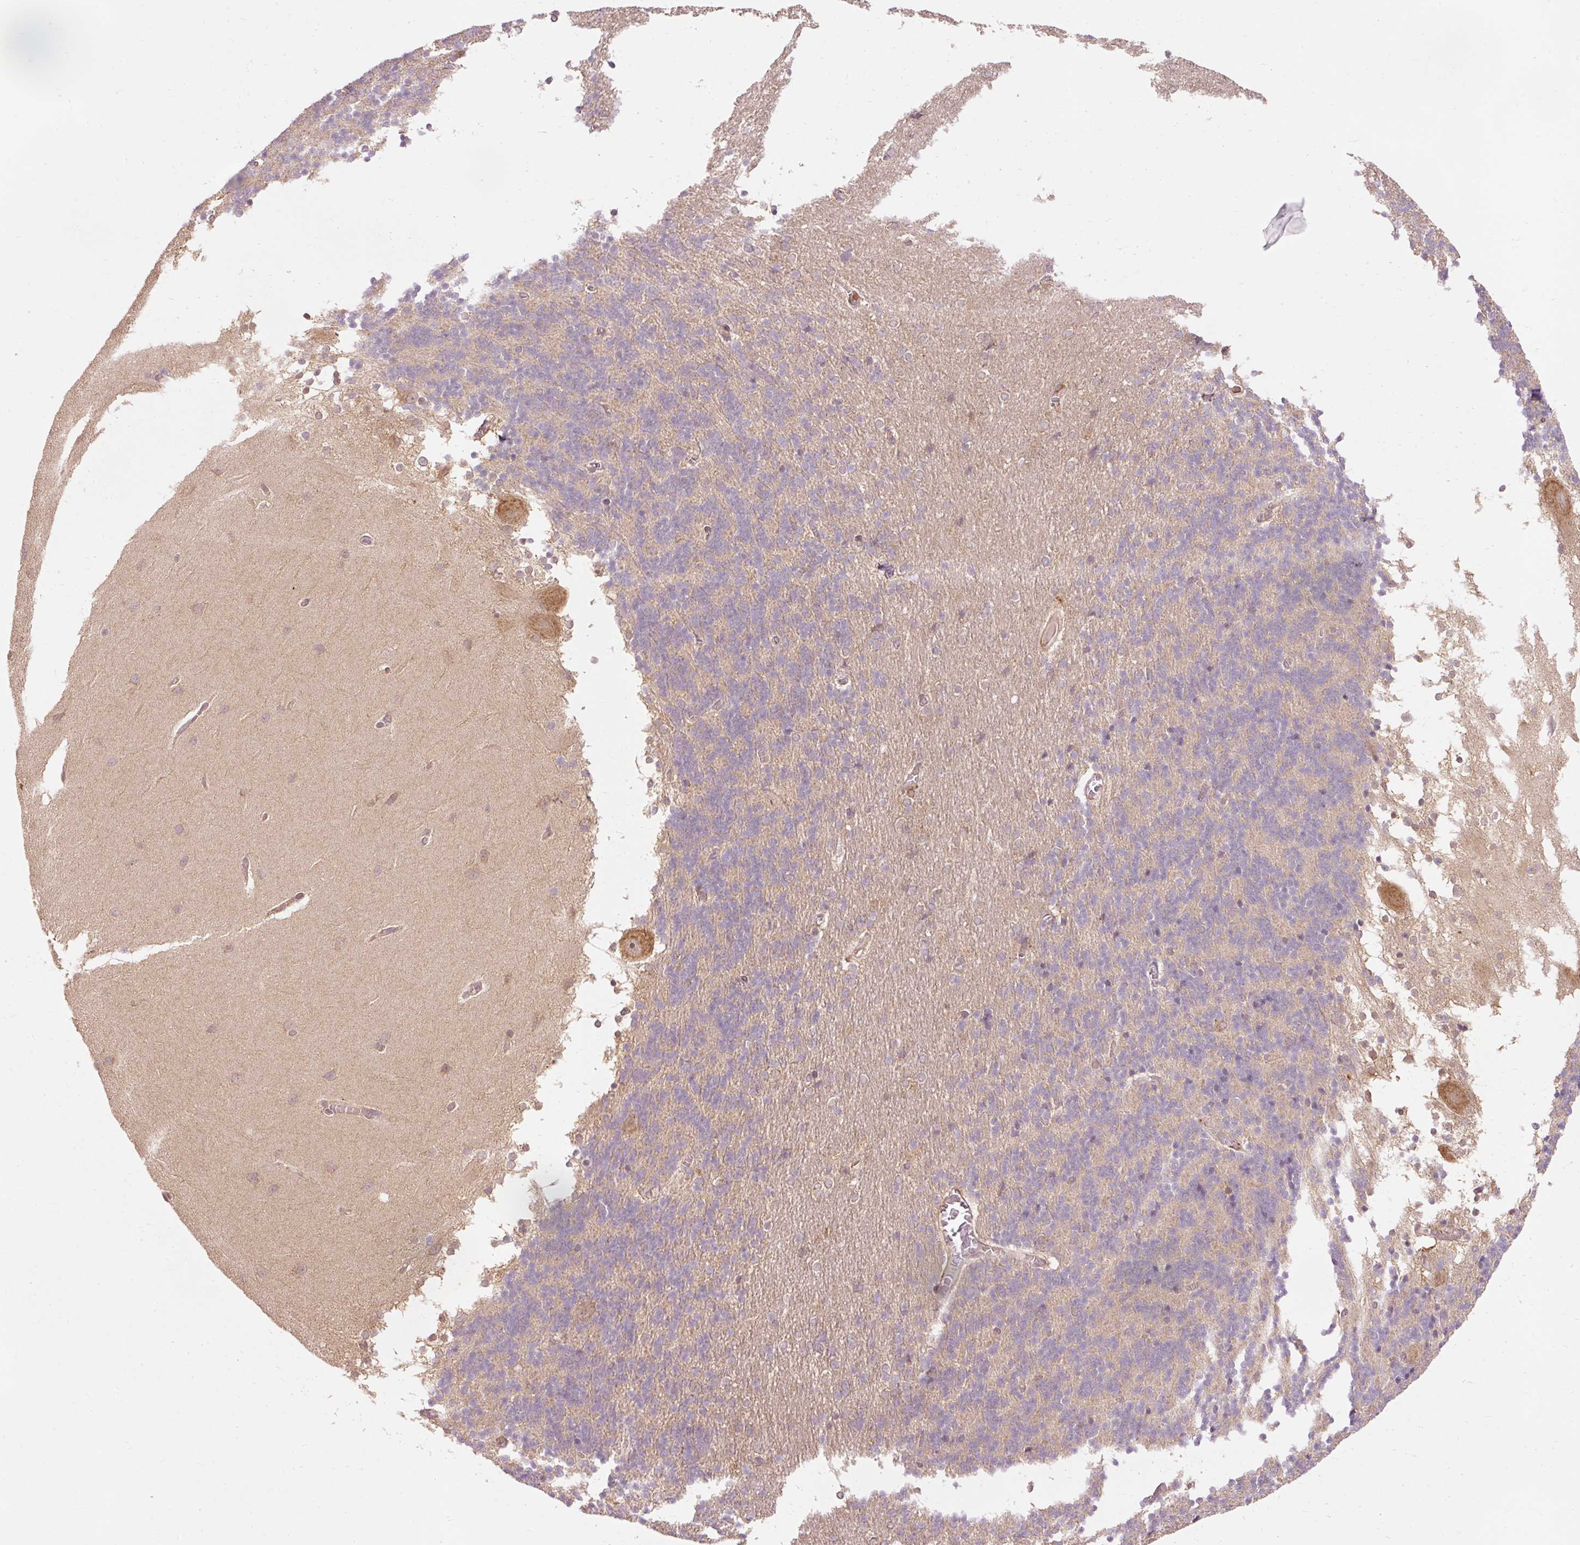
{"staining": {"intensity": "weak", "quantity": "<25%", "location": "cytoplasmic/membranous"}, "tissue": "cerebellum", "cell_type": "Cells in granular layer", "image_type": "normal", "snomed": [{"axis": "morphology", "description": "Normal tissue, NOS"}, {"axis": "topography", "description": "Cerebellum"}], "caption": "DAB immunohistochemical staining of benign human cerebellum shows no significant positivity in cells in granular layer.", "gene": "PDAP1", "patient": {"sex": "female", "age": 54}}